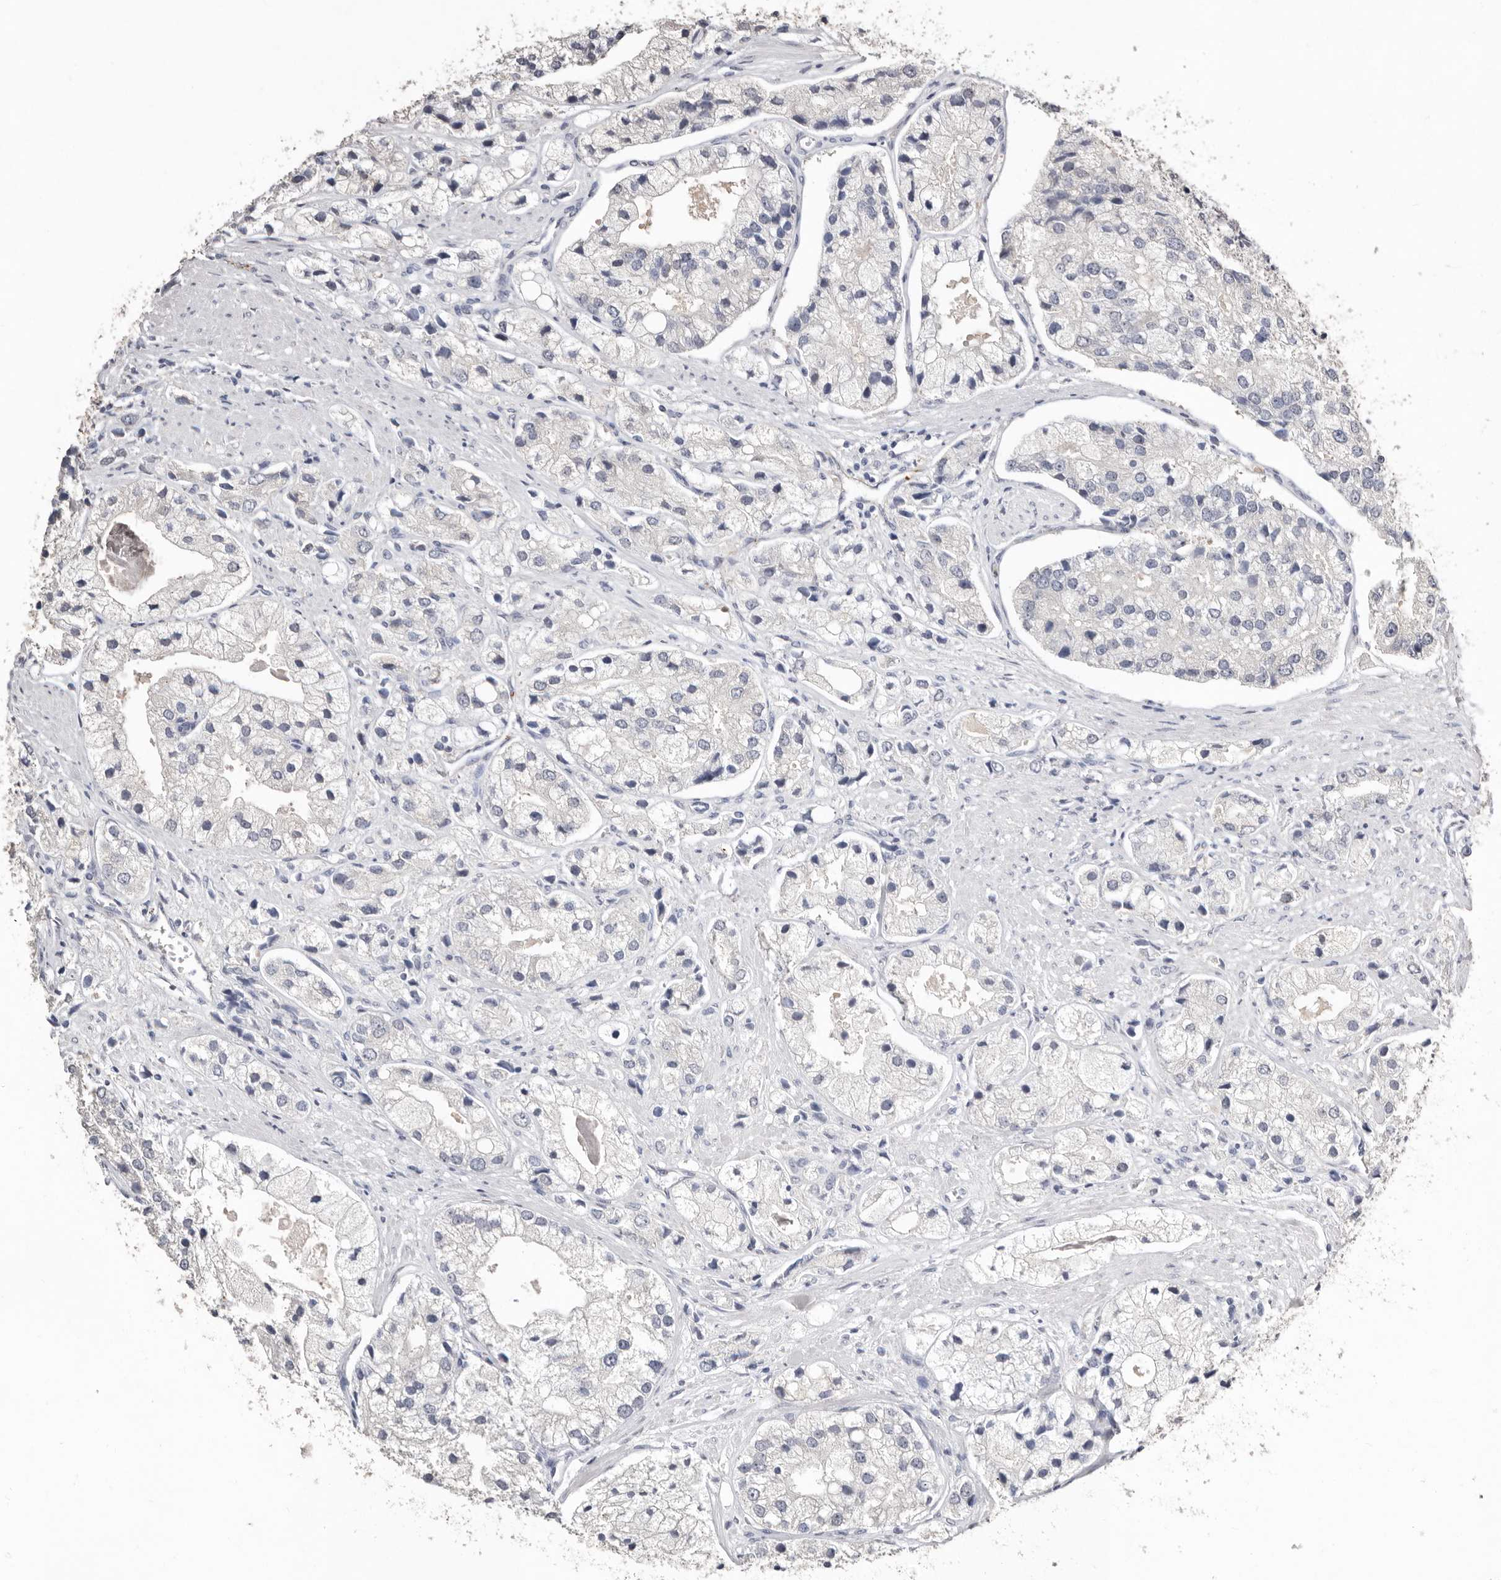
{"staining": {"intensity": "negative", "quantity": "none", "location": "none"}, "tissue": "prostate cancer", "cell_type": "Tumor cells", "image_type": "cancer", "snomed": [{"axis": "morphology", "description": "Adenocarcinoma, High grade"}, {"axis": "topography", "description": "Prostate"}], "caption": "Protein analysis of high-grade adenocarcinoma (prostate) displays no significant positivity in tumor cells.", "gene": "SULT1E1", "patient": {"sex": "male", "age": 50}}